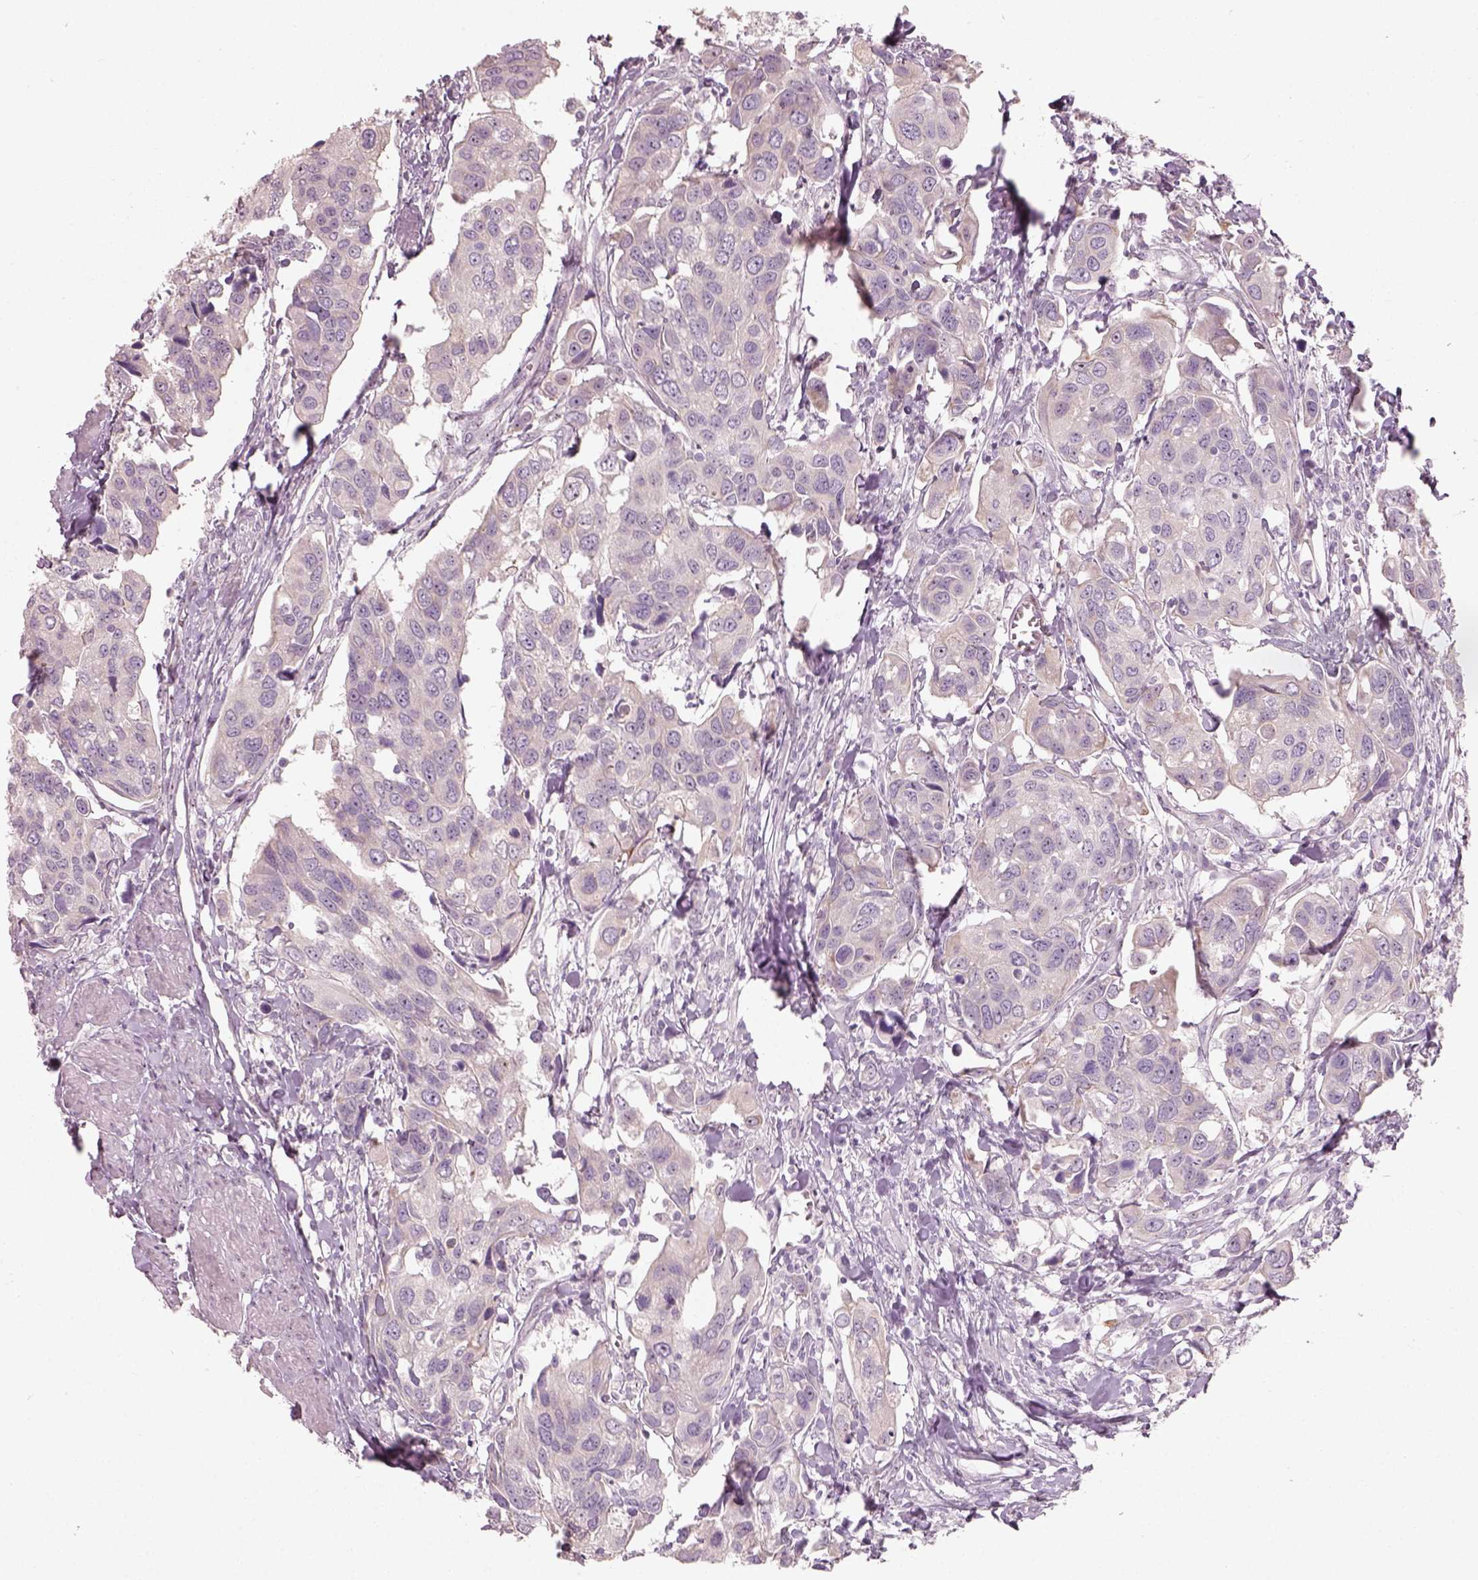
{"staining": {"intensity": "negative", "quantity": "none", "location": "none"}, "tissue": "urothelial cancer", "cell_type": "Tumor cells", "image_type": "cancer", "snomed": [{"axis": "morphology", "description": "Urothelial carcinoma, High grade"}, {"axis": "topography", "description": "Urinary bladder"}], "caption": "A high-resolution histopathology image shows immunohistochemistry (IHC) staining of urothelial cancer, which shows no significant expression in tumor cells. (DAB immunohistochemistry (IHC), high magnification).", "gene": "CDS1", "patient": {"sex": "male", "age": 60}}